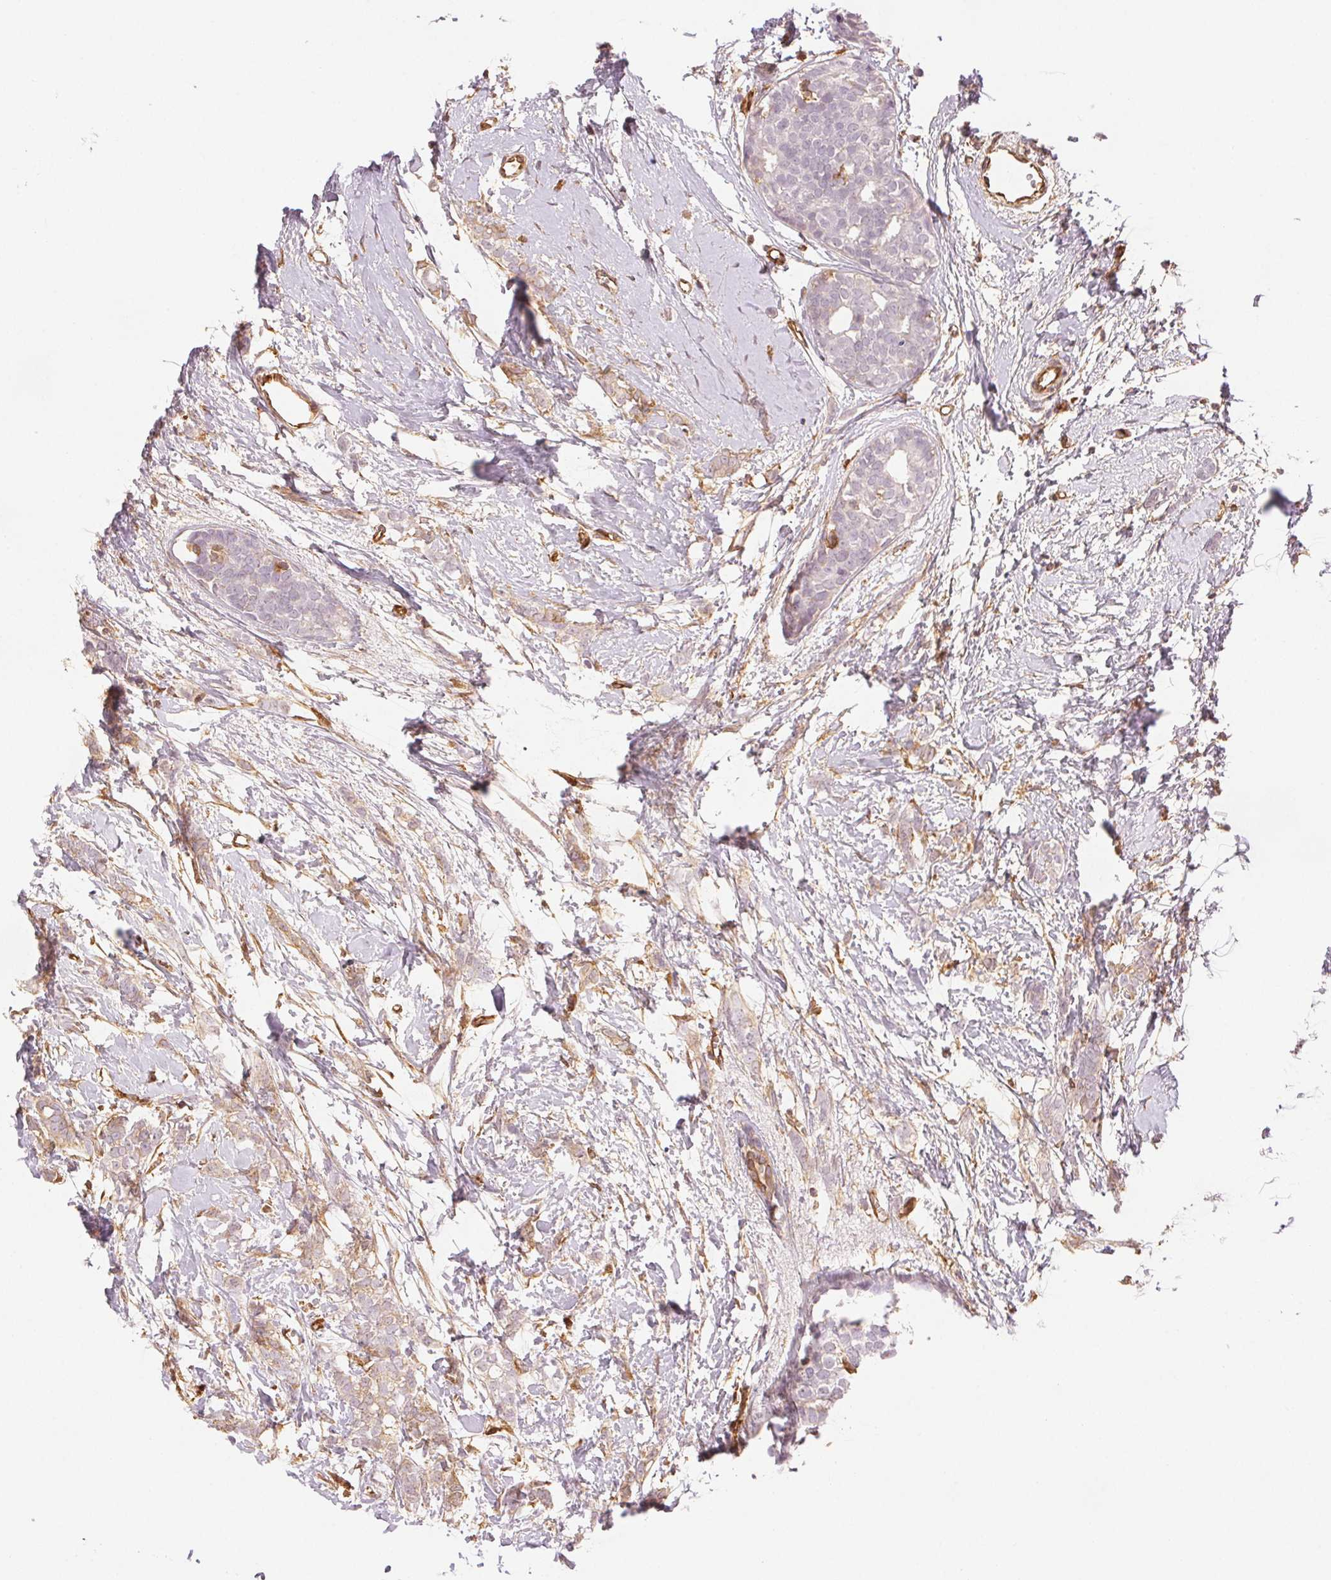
{"staining": {"intensity": "weak", "quantity": "<25%", "location": "cytoplasmic/membranous"}, "tissue": "breast cancer", "cell_type": "Tumor cells", "image_type": "cancer", "snomed": [{"axis": "morphology", "description": "Duct carcinoma"}, {"axis": "topography", "description": "Breast"}], "caption": "An immunohistochemistry image of breast infiltrating ductal carcinoma is shown. There is no staining in tumor cells of breast infiltrating ductal carcinoma. The staining was performed using DAB to visualize the protein expression in brown, while the nuclei were stained in blue with hematoxylin (Magnification: 20x).", "gene": "DIAPH2", "patient": {"sex": "female", "age": 40}}